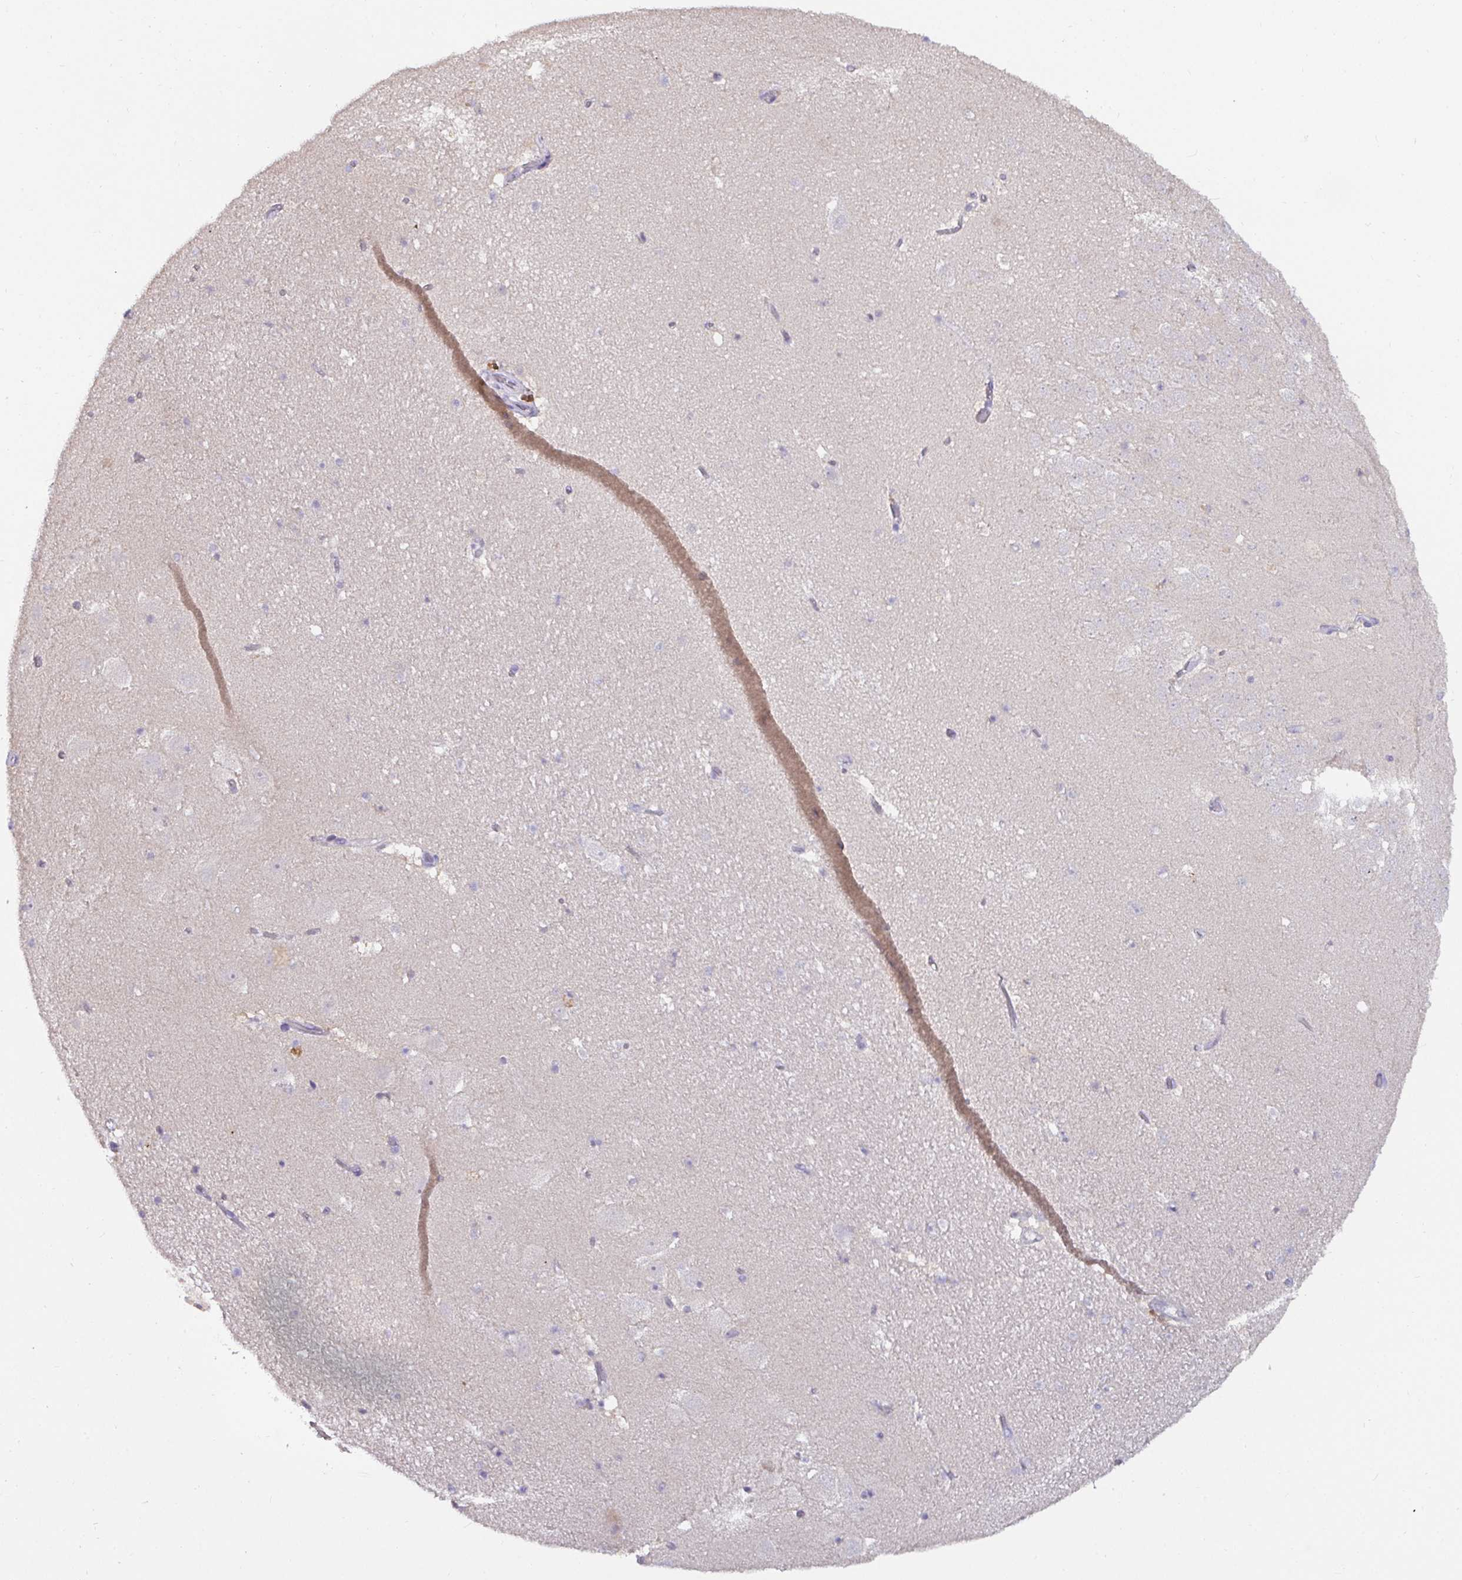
{"staining": {"intensity": "negative", "quantity": "none", "location": "none"}, "tissue": "hippocampus", "cell_type": "Glial cells", "image_type": "normal", "snomed": [{"axis": "morphology", "description": "Normal tissue, NOS"}, {"axis": "topography", "description": "Hippocampus"}], "caption": "Immunohistochemistry of benign hippocampus displays no positivity in glial cells. Nuclei are stained in blue.", "gene": "GSTM1", "patient": {"sex": "female", "age": 42}}